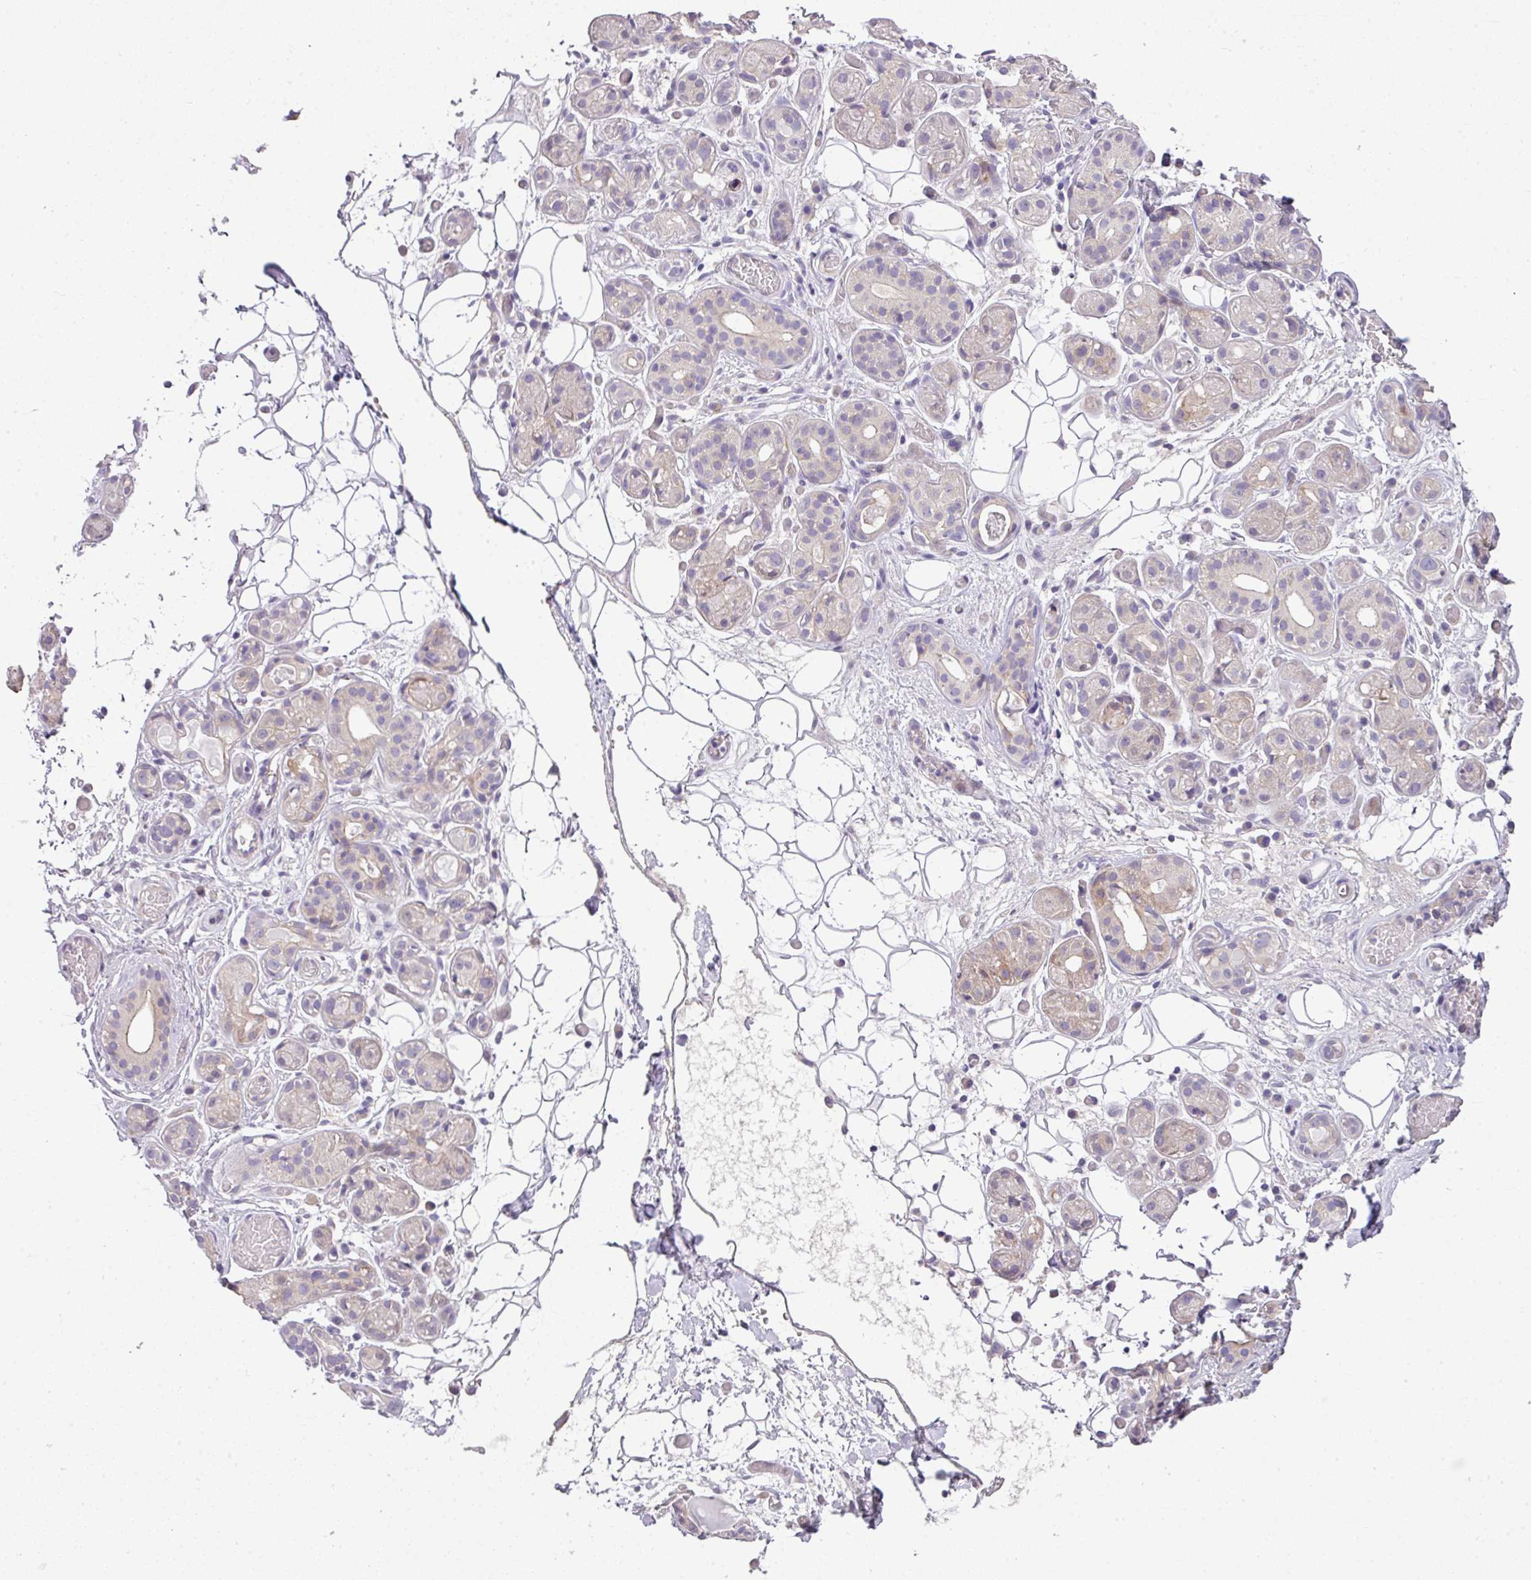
{"staining": {"intensity": "moderate", "quantity": "<25%", "location": "cytoplasmic/membranous"}, "tissue": "salivary gland", "cell_type": "Glandular cells", "image_type": "normal", "snomed": [{"axis": "morphology", "description": "Normal tissue, NOS"}, {"axis": "topography", "description": "Salivary gland"}], "caption": "Unremarkable salivary gland demonstrates moderate cytoplasmic/membranous positivity in approximately <25% of glandular cells Nuclei are stained in blue..", "gene": "PIK3R5", "patient": {"sex": "male", "age": 82}}